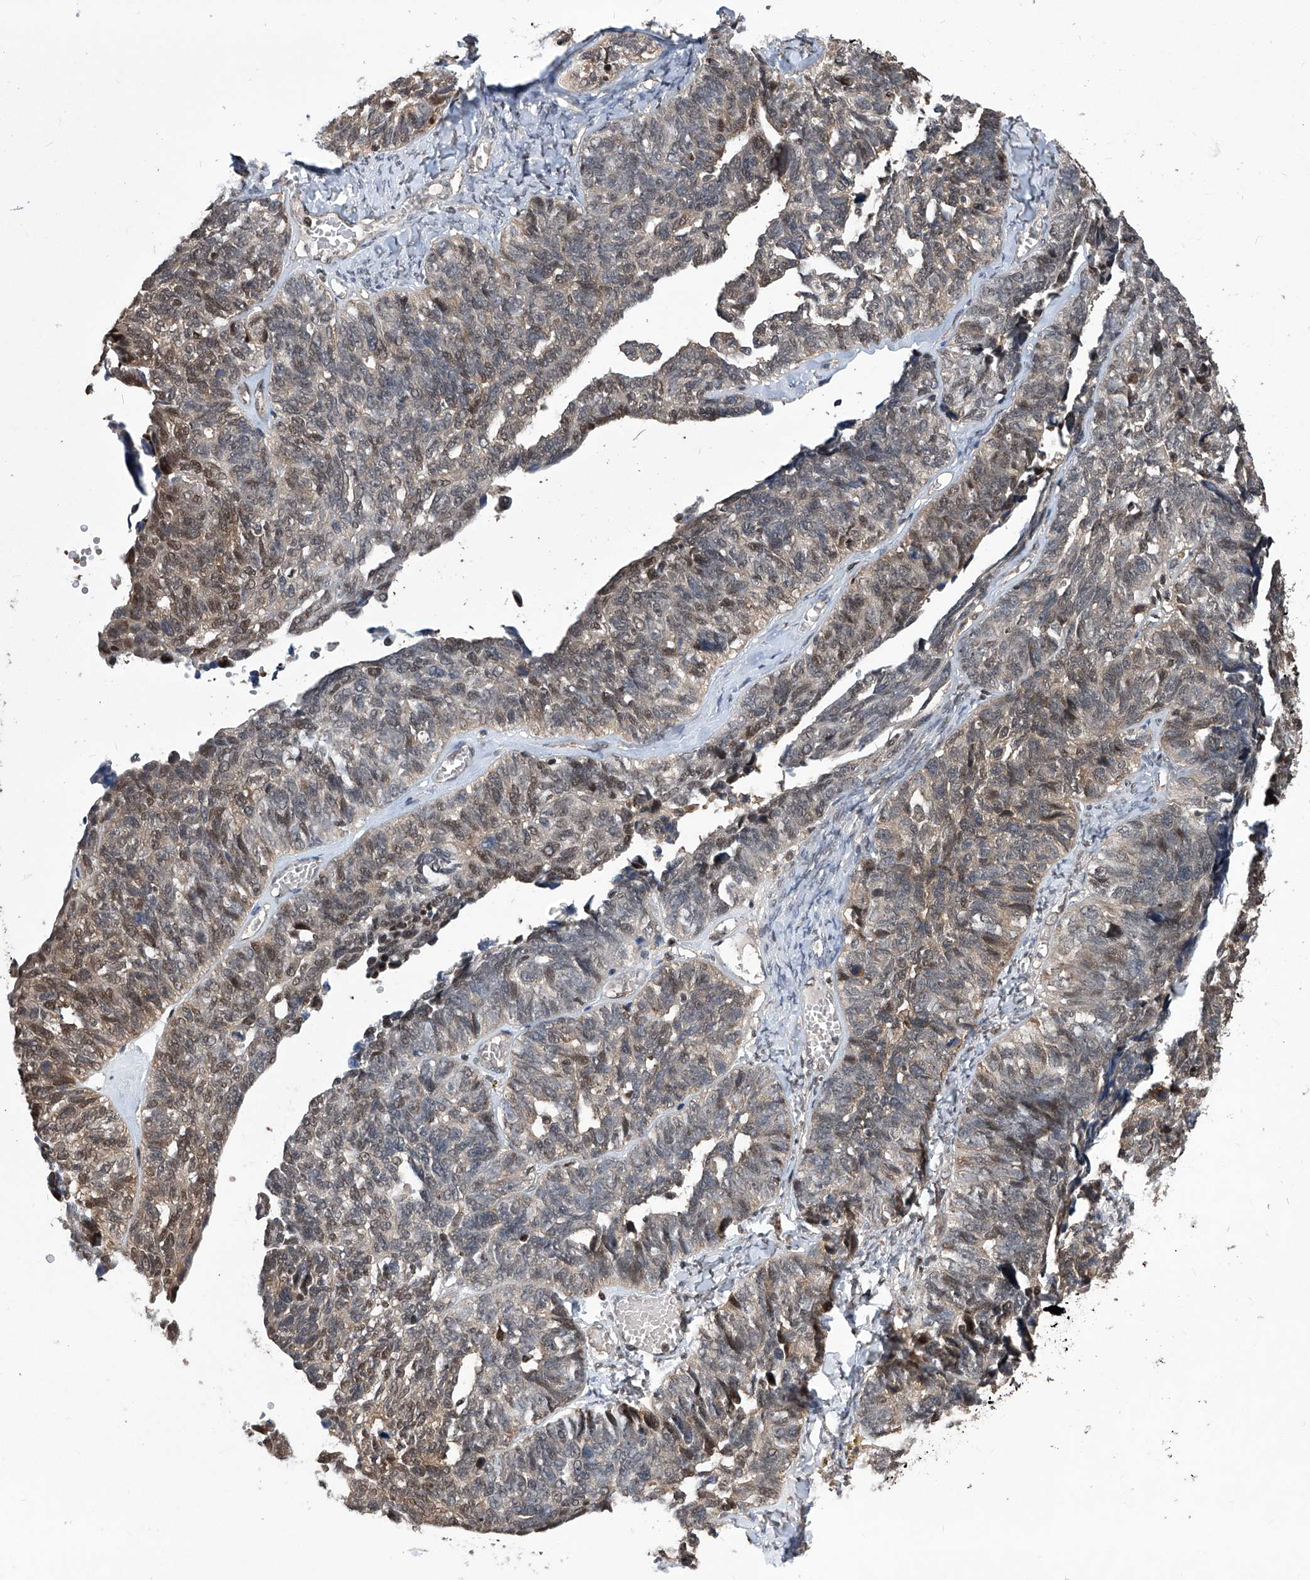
{"staining": {"intensity": "weak", "quantity": "25%-75%", "location": "cytoplasmic/membranous,nuclear"}, "tissue": "ovarian cancer", "cell_type": "Tumor cells", "image_type": "cancer", "snomed": [{"axis": "morphology", "description": "Cystadenocarcinoma, serous, NOS"}, {"axis": "topography", "description": "Ovary"}], "caption": "Protein expression analysis of human ovarian serous cystadenocarcinoma reveals weak cytoplasmic/membranous and nuclear staining in approximately 25%-75% of tumor cells.", "gene": "PSMB1", "patient": {"sex": "female", "age": 79}}